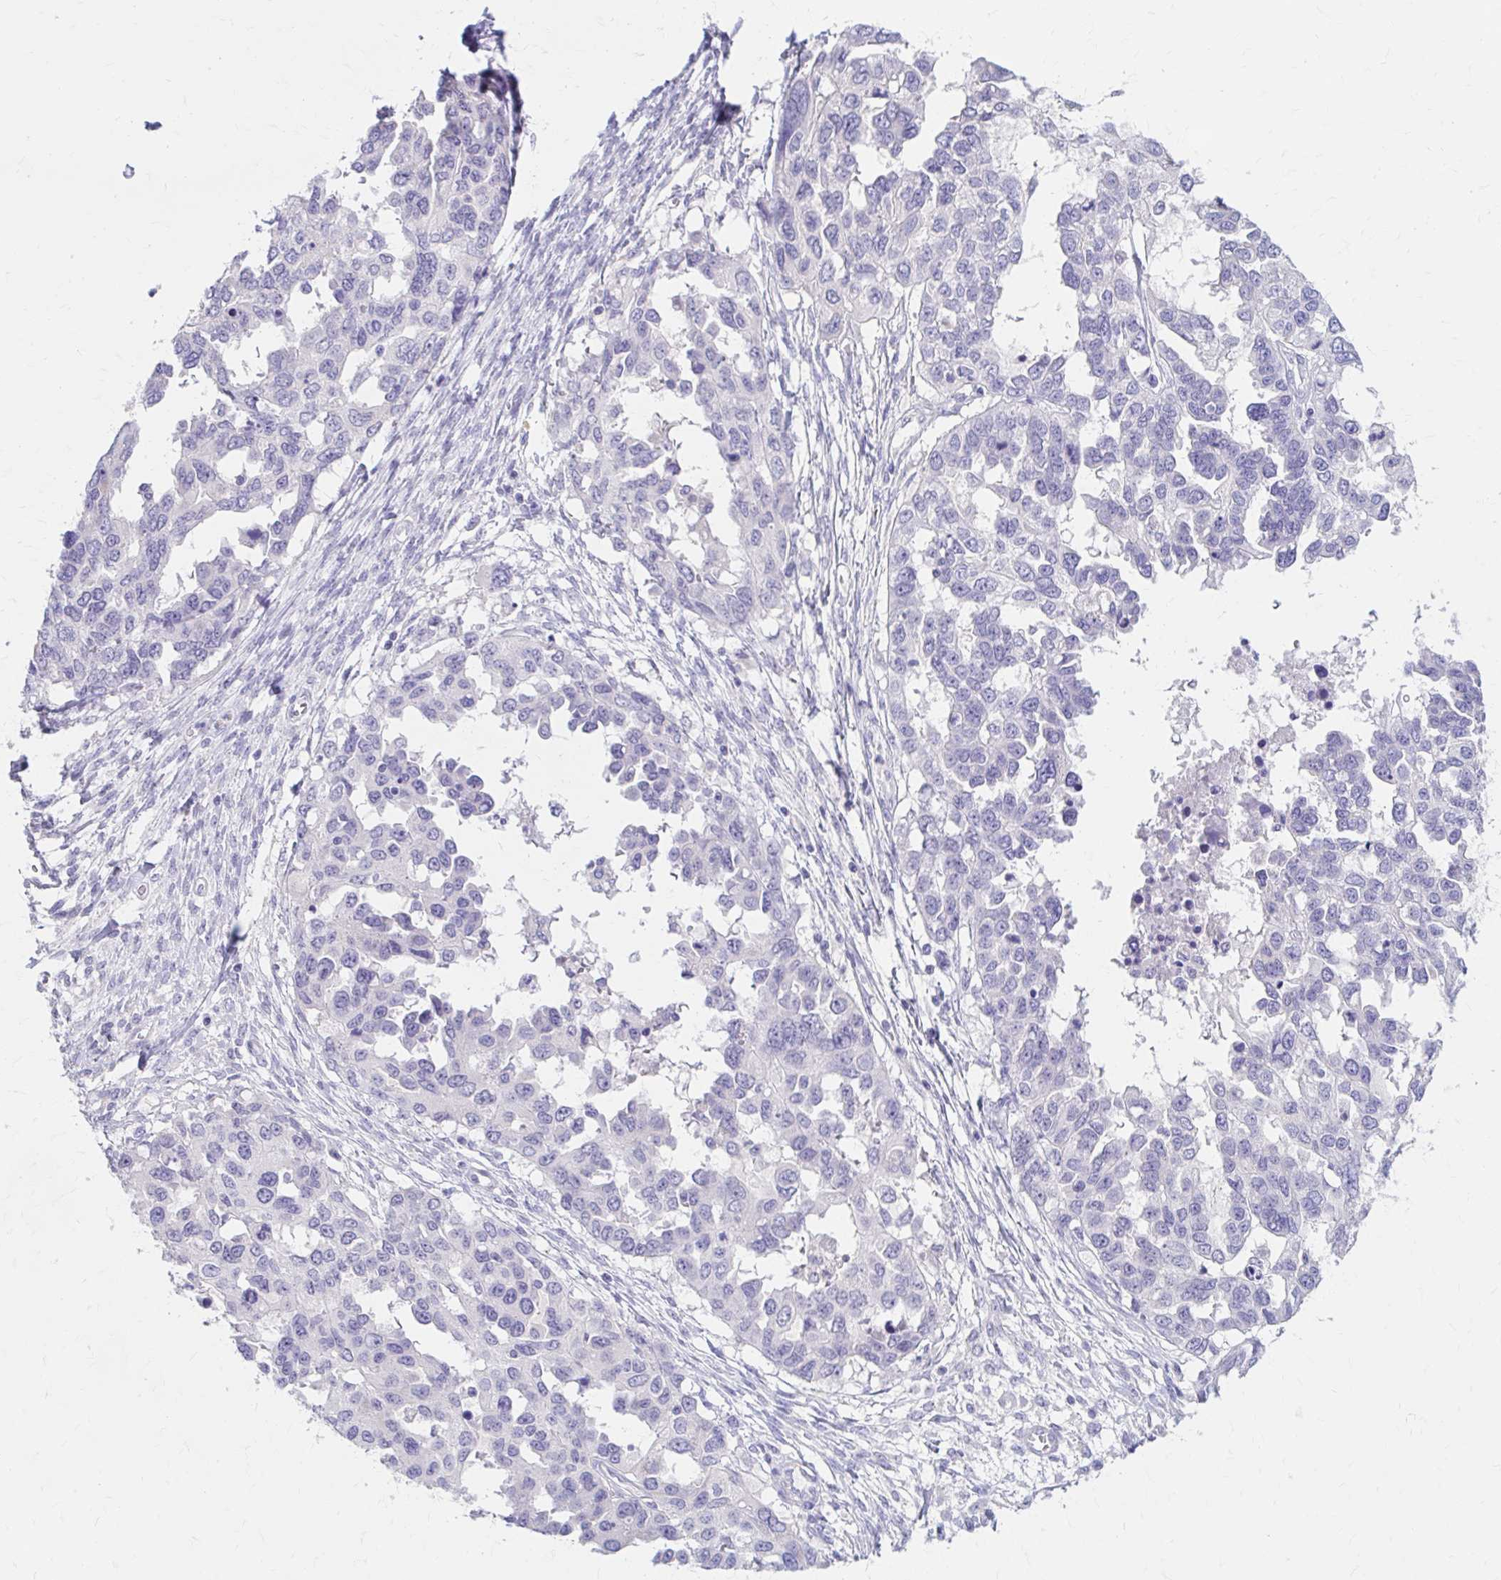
{"staining": {"intensity": "negative", "quantity": "none", "location": "none"}, "tissue": "ovarian cancer", "cell_type": "Tumor cells", "image_type": "cancer", "snomed": [{"axis": "morphology", "description": "Cystadenocarcinoma, serous, NOS"}, {"axis": "topography", "description": "Ovary"}], "caption": "A histopathology image of ovarian serous cystadenocarcinoma stained for a protein exhibits no brown staining in tumor cells. (DAB (3,3'-diaminobenzidine) immunohistochemistry, high magnification).", "gene": "AZGP1", "patient": {"sex": "female", "age": 53}}